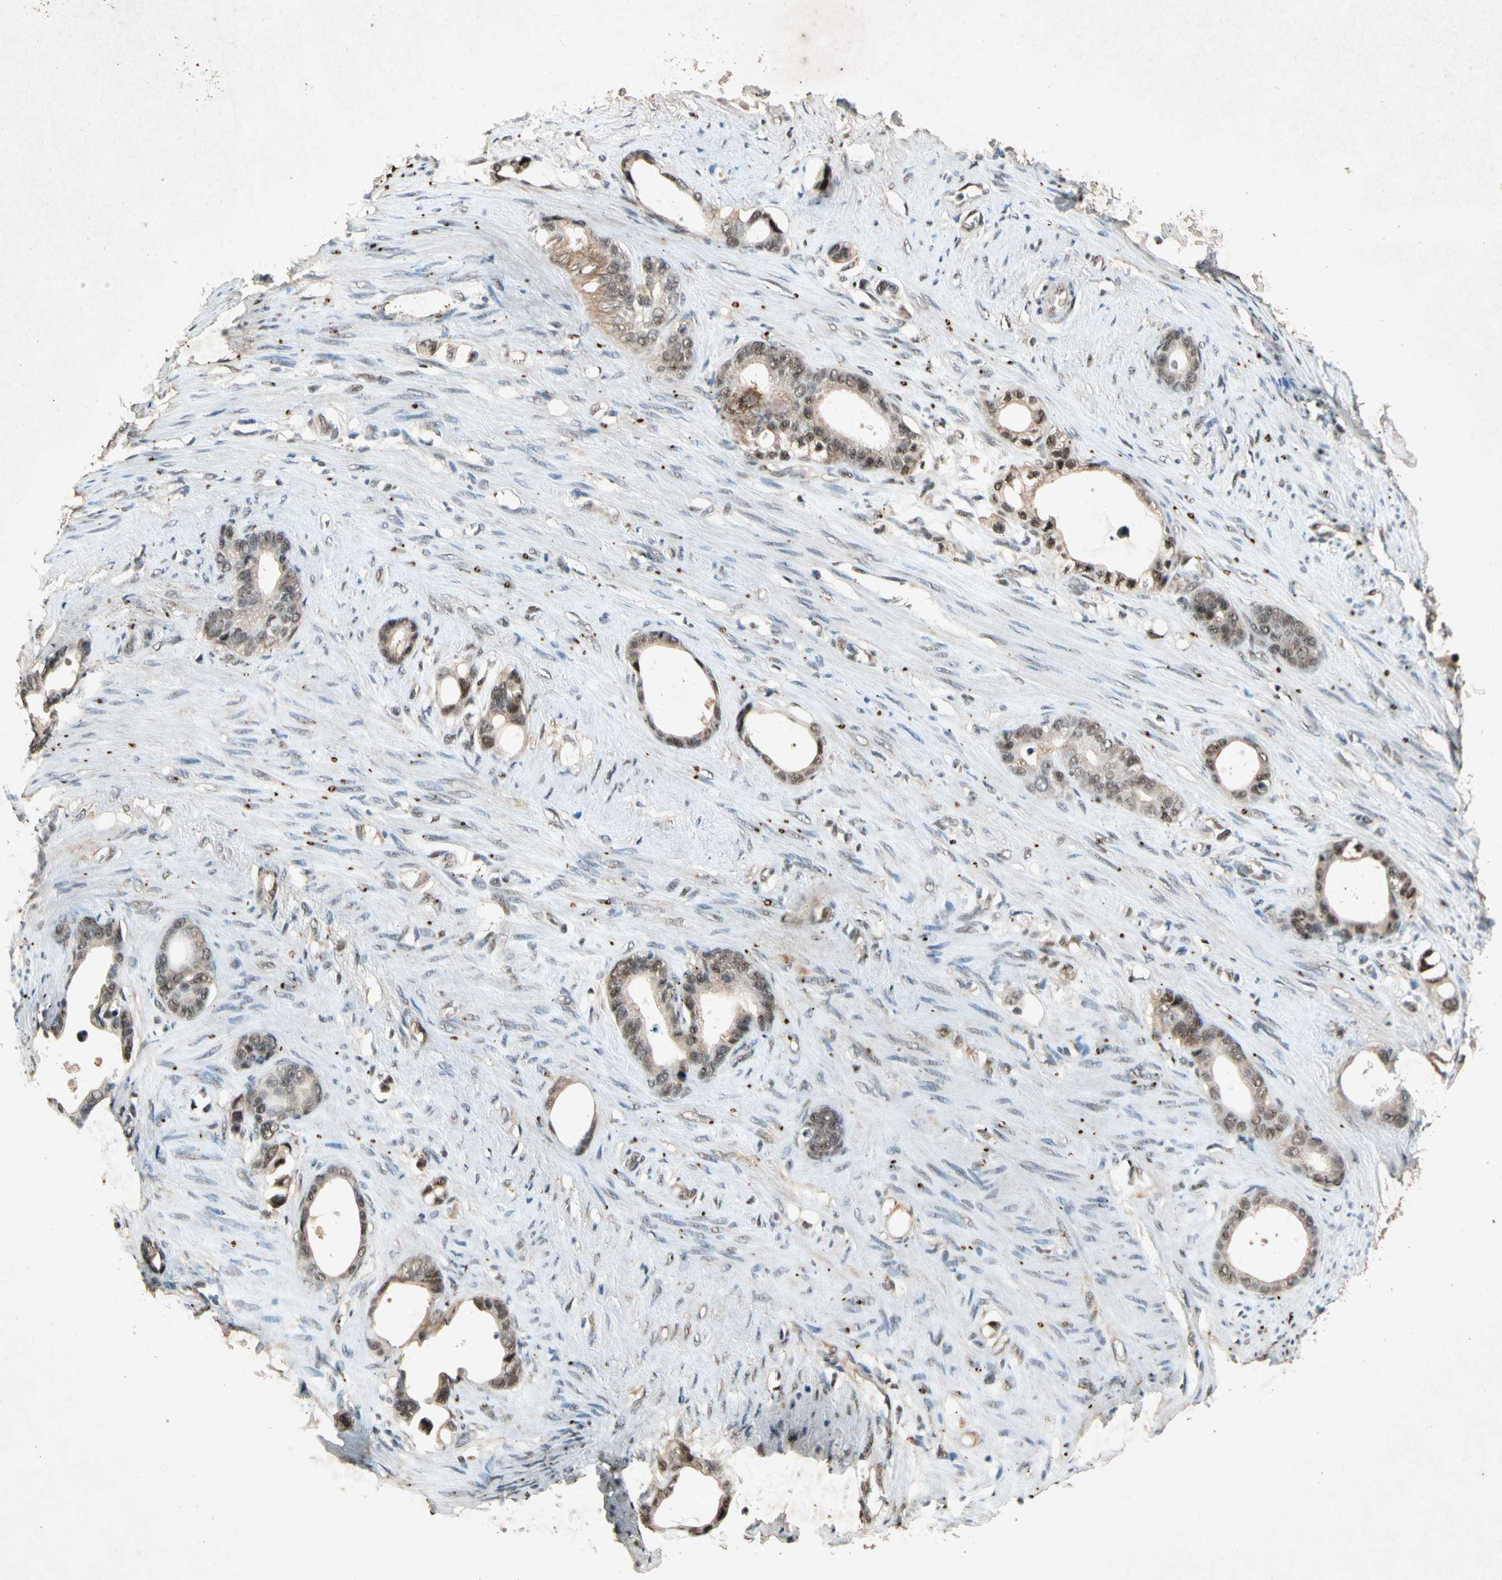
{"staining": {"intensity": "moderate", "quantity": "25%-75%", "location": "cytoplasmic/membranous,nuclear"}, "tissue": "stomach cancer", "cell_type": "Tumor cells", "image_type": "cancer", "snomed": [{"axis": "morphology", "description": "Adenocarcinoma, NOS"}, {"axis": "topography", "description": "Stomach"}], "caption": "This is an image of immunohistochemistry staining of stomach cancer, which shows moderate staining in the cytoplasmic/membranous and nuclear of tumor cells.", "gene": "PML", "patient": {"sex": "female", "age": 75}}